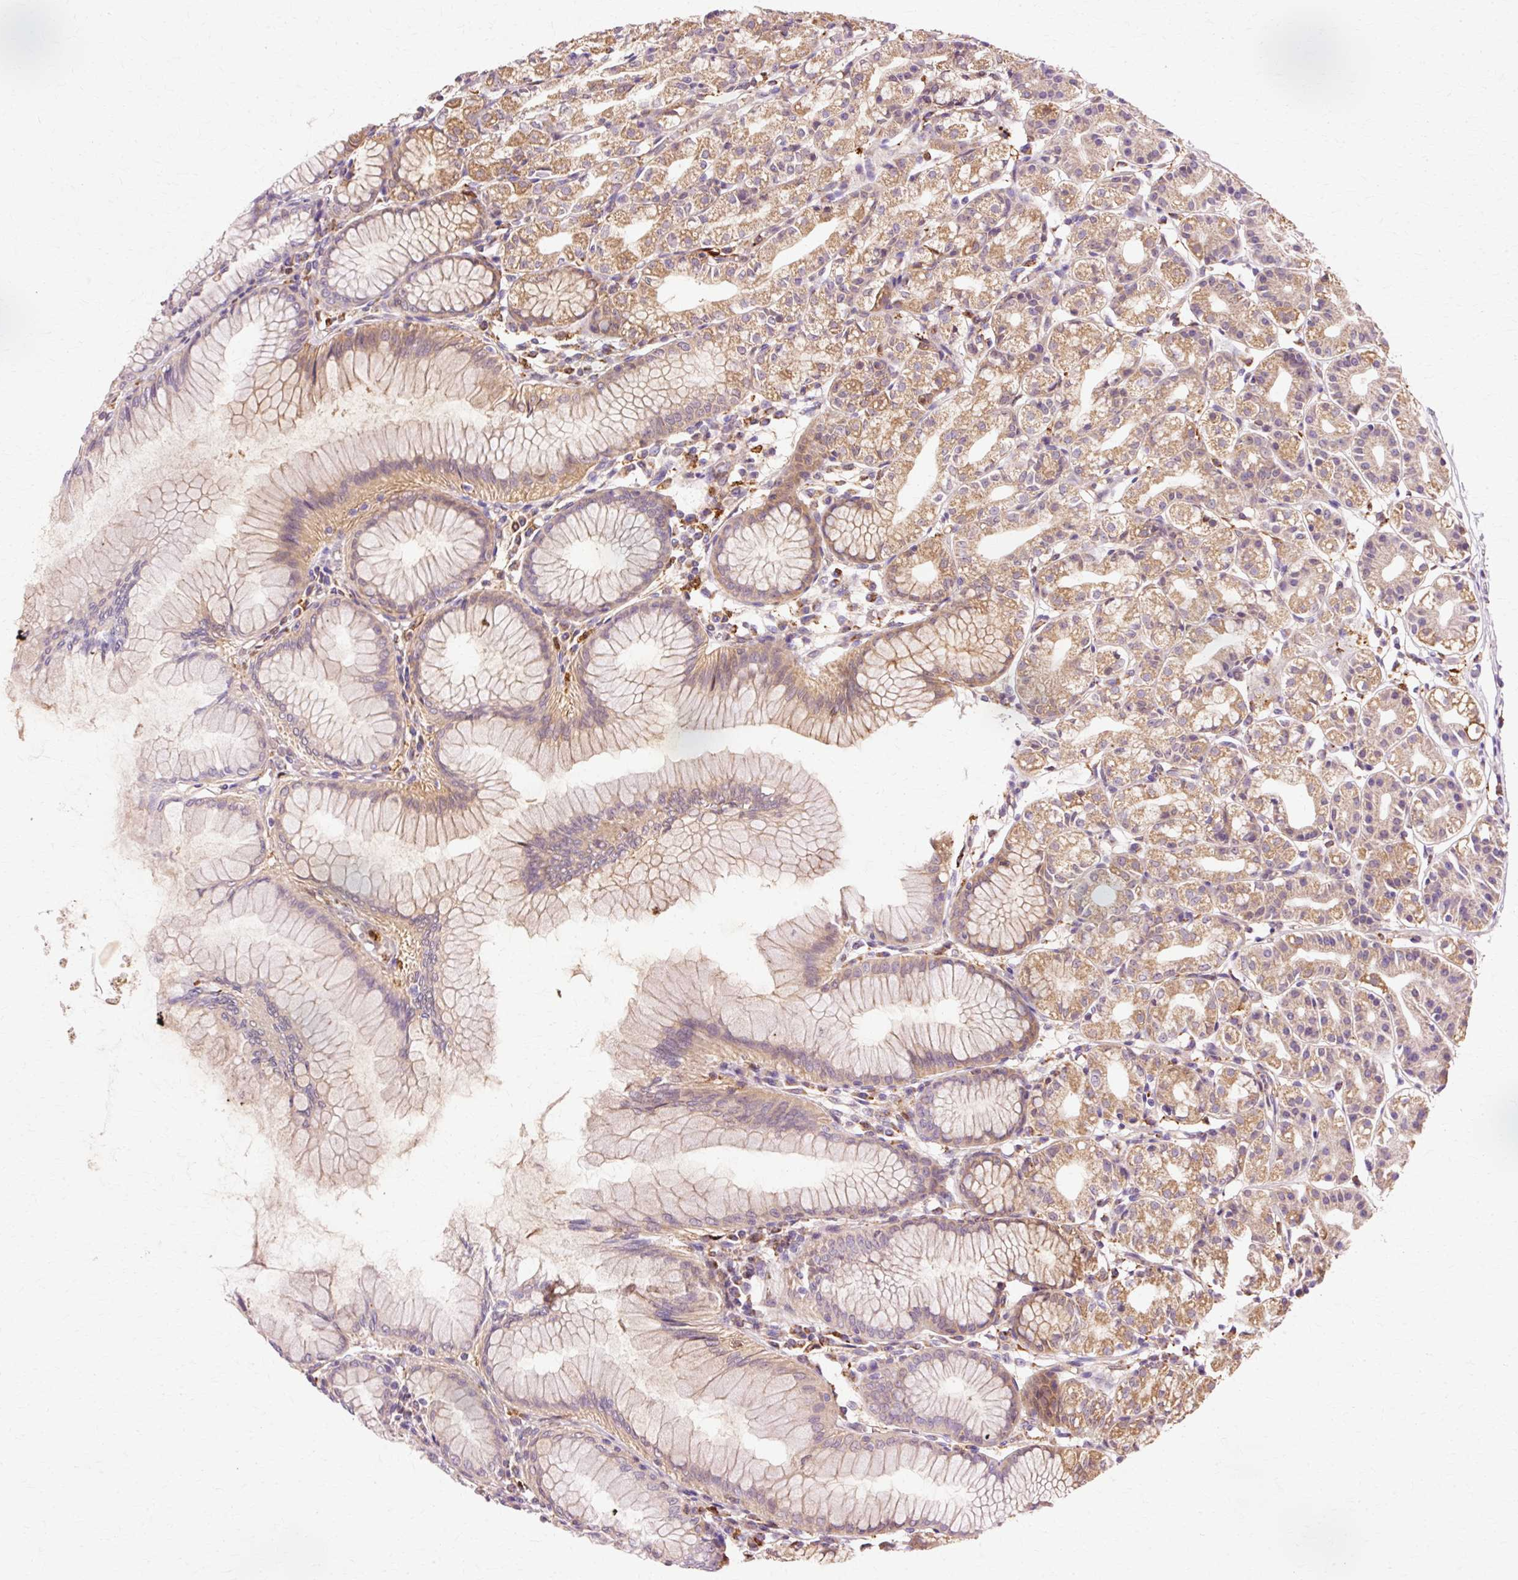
{"staining": {"intensity": "moderate", "quantity": ">75%", "location": "cytoplasmic/membranous"}, "tissue": "stomach", "cell_type": "Glandular cells", "image_type": "normal", "snomed": [{"axis": "morphology", "description": "Normal tissue, NOS"}, {"axis": "topography", "description": "Stomach"}], "caption": "Protein analysis of unremarkable stomach displays moderate cytoplasmic/membranous positivity in approximately >75% of glandular cells. (IHC, brightfield microscopy, high magnification).", "gene": "GPX1", "patient": {"sex": "female", "age": 57}}